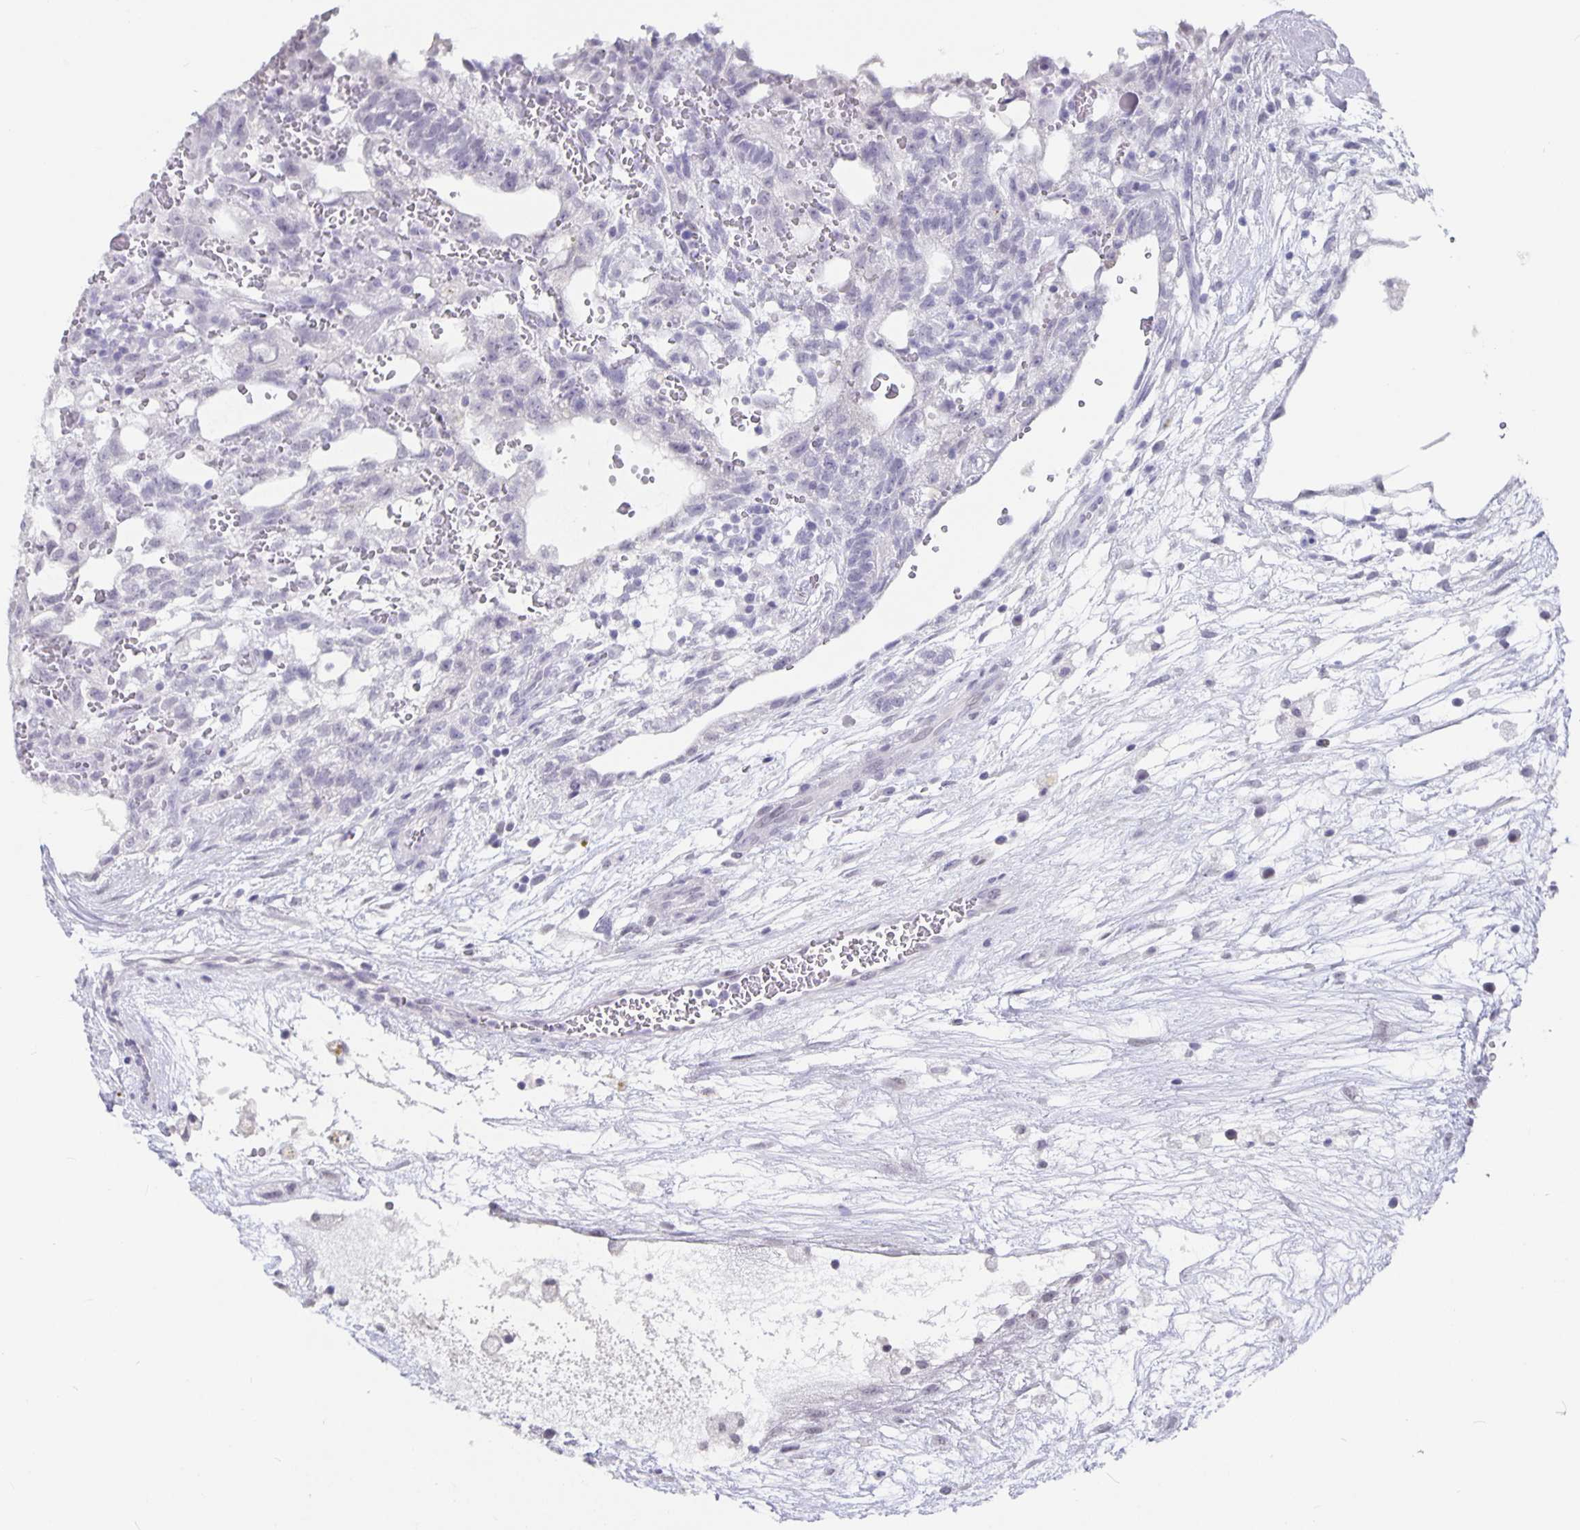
{"staining": {"intensity": "negative", "quantity": "none", "location": "none"}, "tissue": "testis cancer", "cell_type": "Tumor cells", "image_type": "cancer", "snomed": [{"axis": "morphology", "description": "Normal tissue, NOS"}, {"axis": "morphology", "description": "Carcinoma, Embryonal, NOS"}, {"axis": "topography", "description": "Testis"}], "caption": "Human embryonal carcinoma (testis) stained for a protein using immunohistochemistry reveals no positivity in tumor cells.", "gene": "OLIG2", "patient": {"sex": "male", "age": 32}}